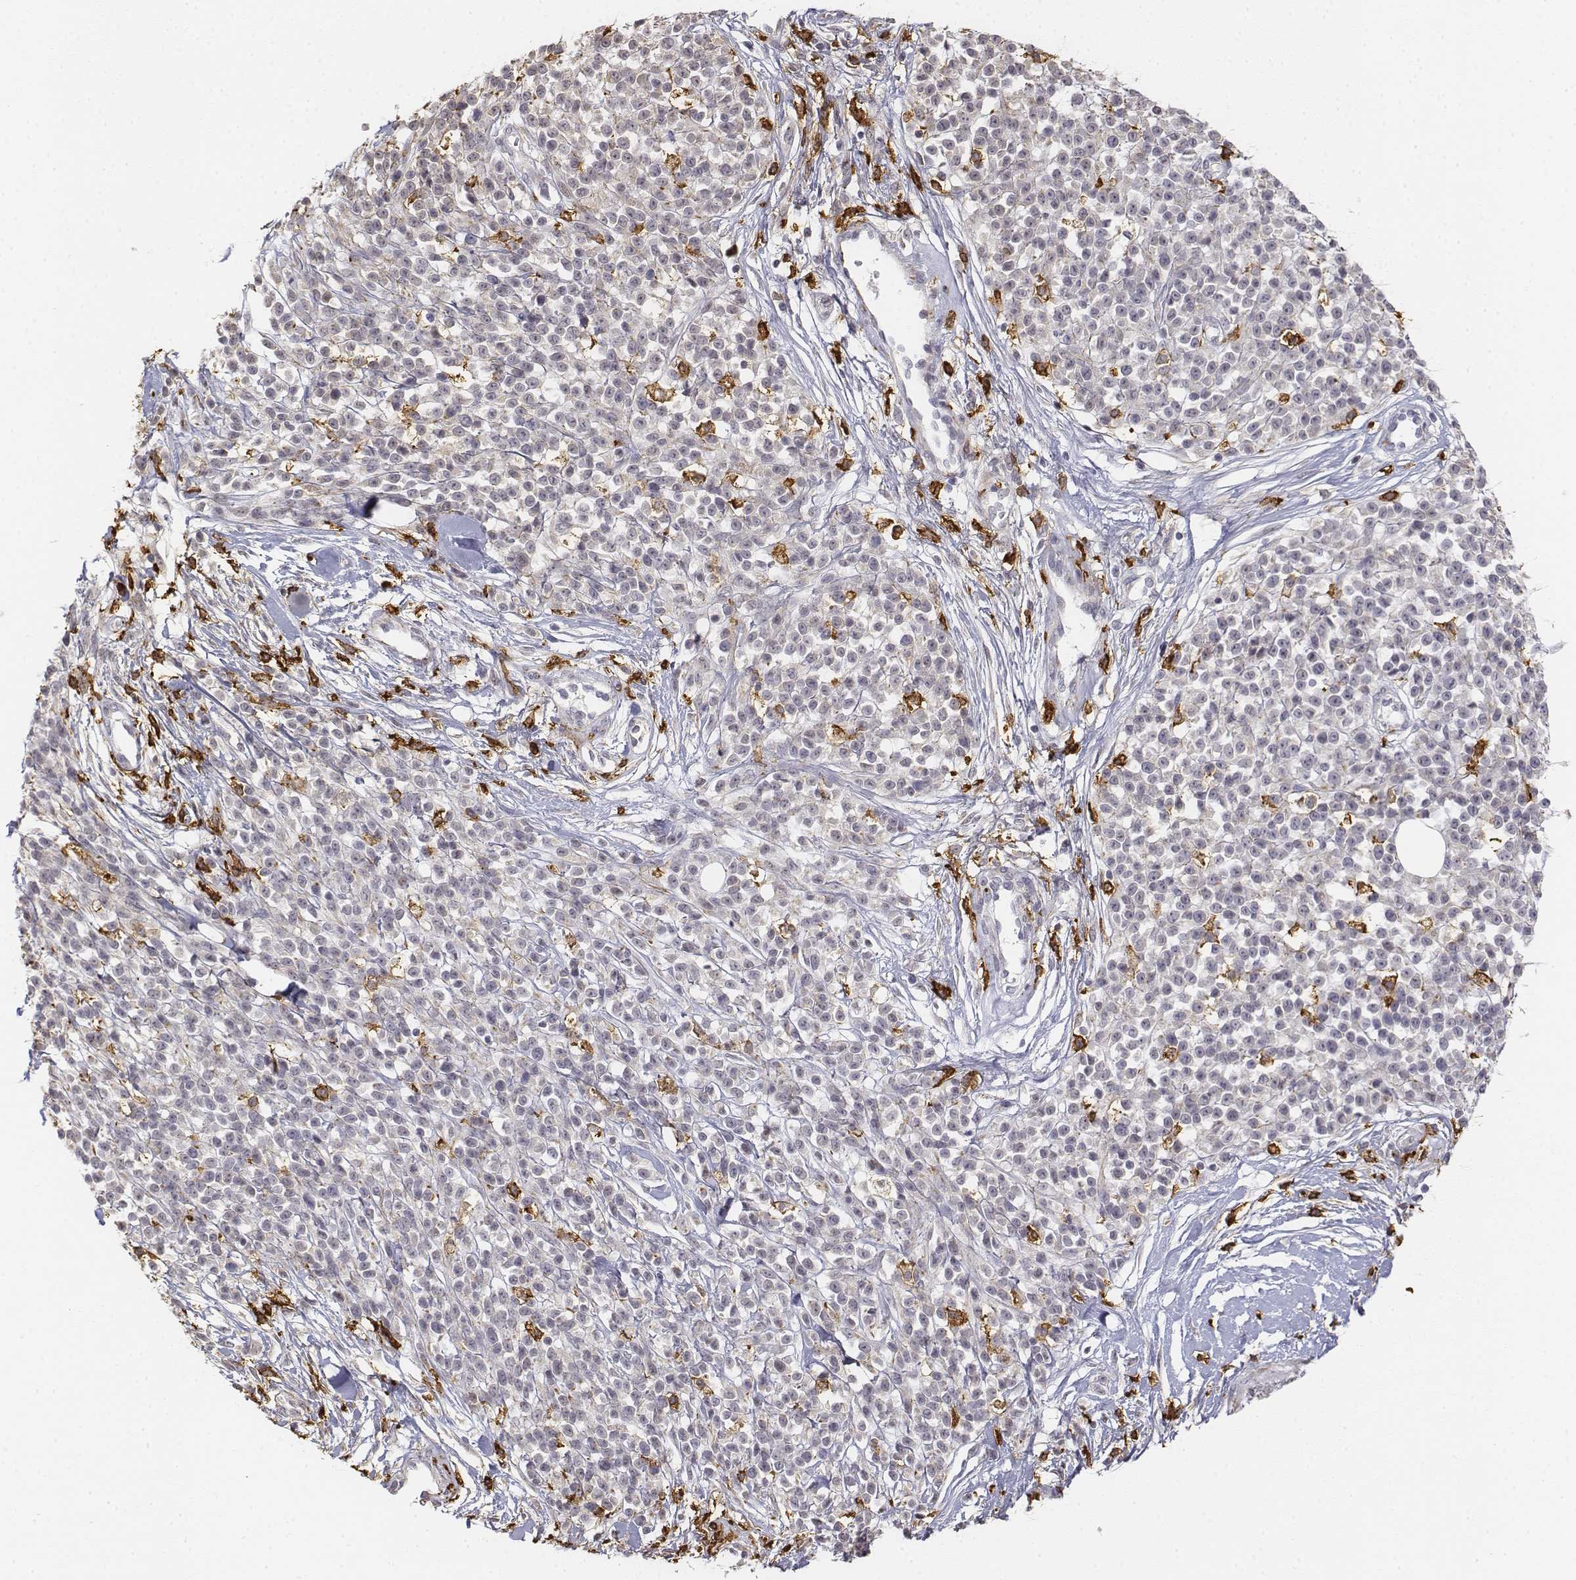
{"staining": {"intensity": "negative", "quantity": "none", "location": "none"}, "tissue": "melanoma", "cell_type": "Tumor cells", "image_type": "cancer", "snomed": [{"axis": "morphology", "description": "Malignant melanoma, NOS"}, {"axis": "topography", "description": "Skin"}, {"axis": "topography", "description": "Skin of trunk"}], "caption": "This is an immunohistochemistry (IHC) micrograph of melanoma. There is no staining in tumor cells.", "gene": "CD14", "patient": {"sex": "male", "age": 74}}